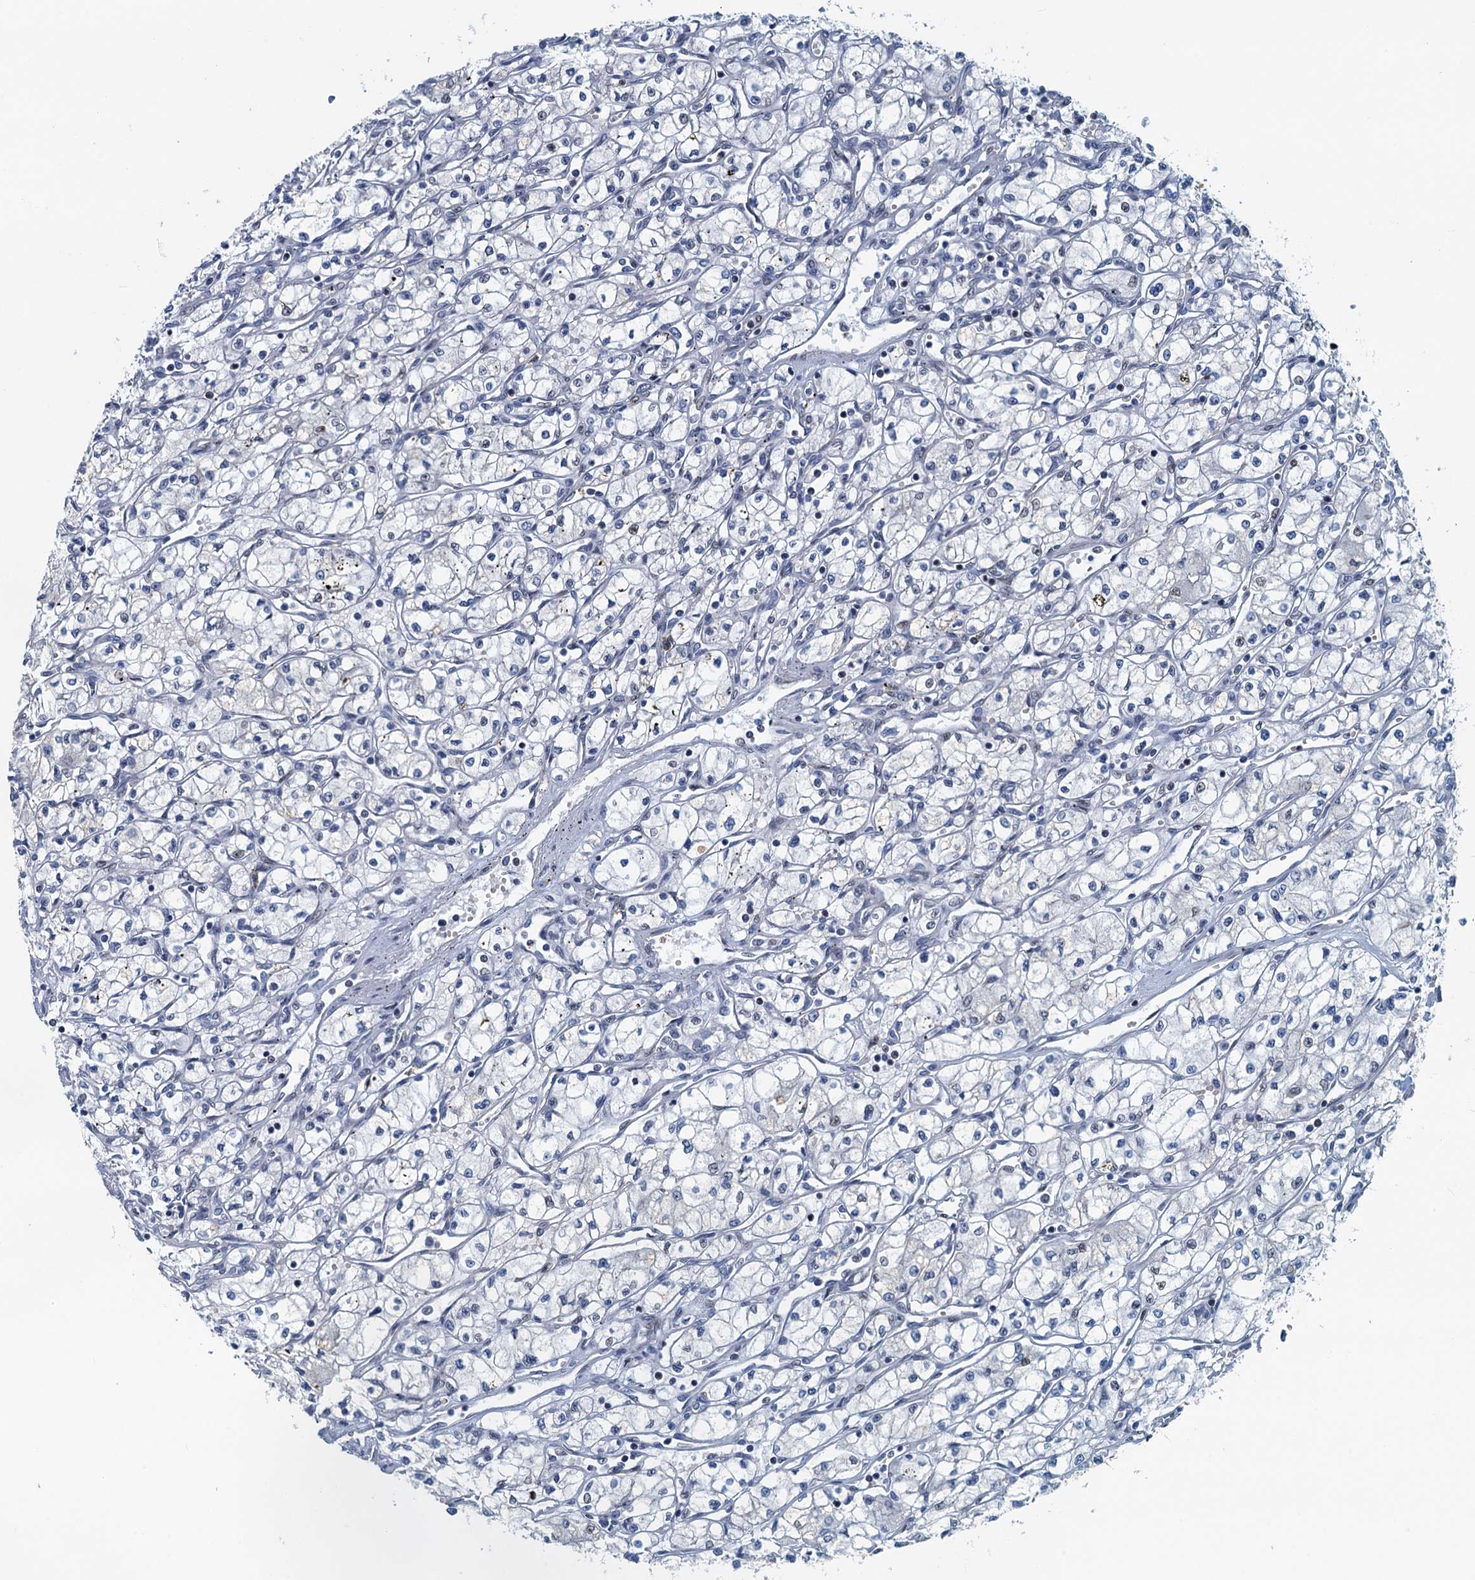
{"staining": {"intensity": "negative", "quantity": "none", "location": "none"}, "tissue": "renal cancer", "cell_type": "Tumor cells", "image_type": "cancer", "snomed": [{"axis": "morphology", "description": "Adenocarcinoma, NOS"}, {"axis": "topography", "description": "Kidney"}], "caption": "Tumor cells show no significant protein staining in renal cancer (adenocarcinoma).", "gene": "ANKRD13D", "patient": {"sex": "male", "age": 59}}